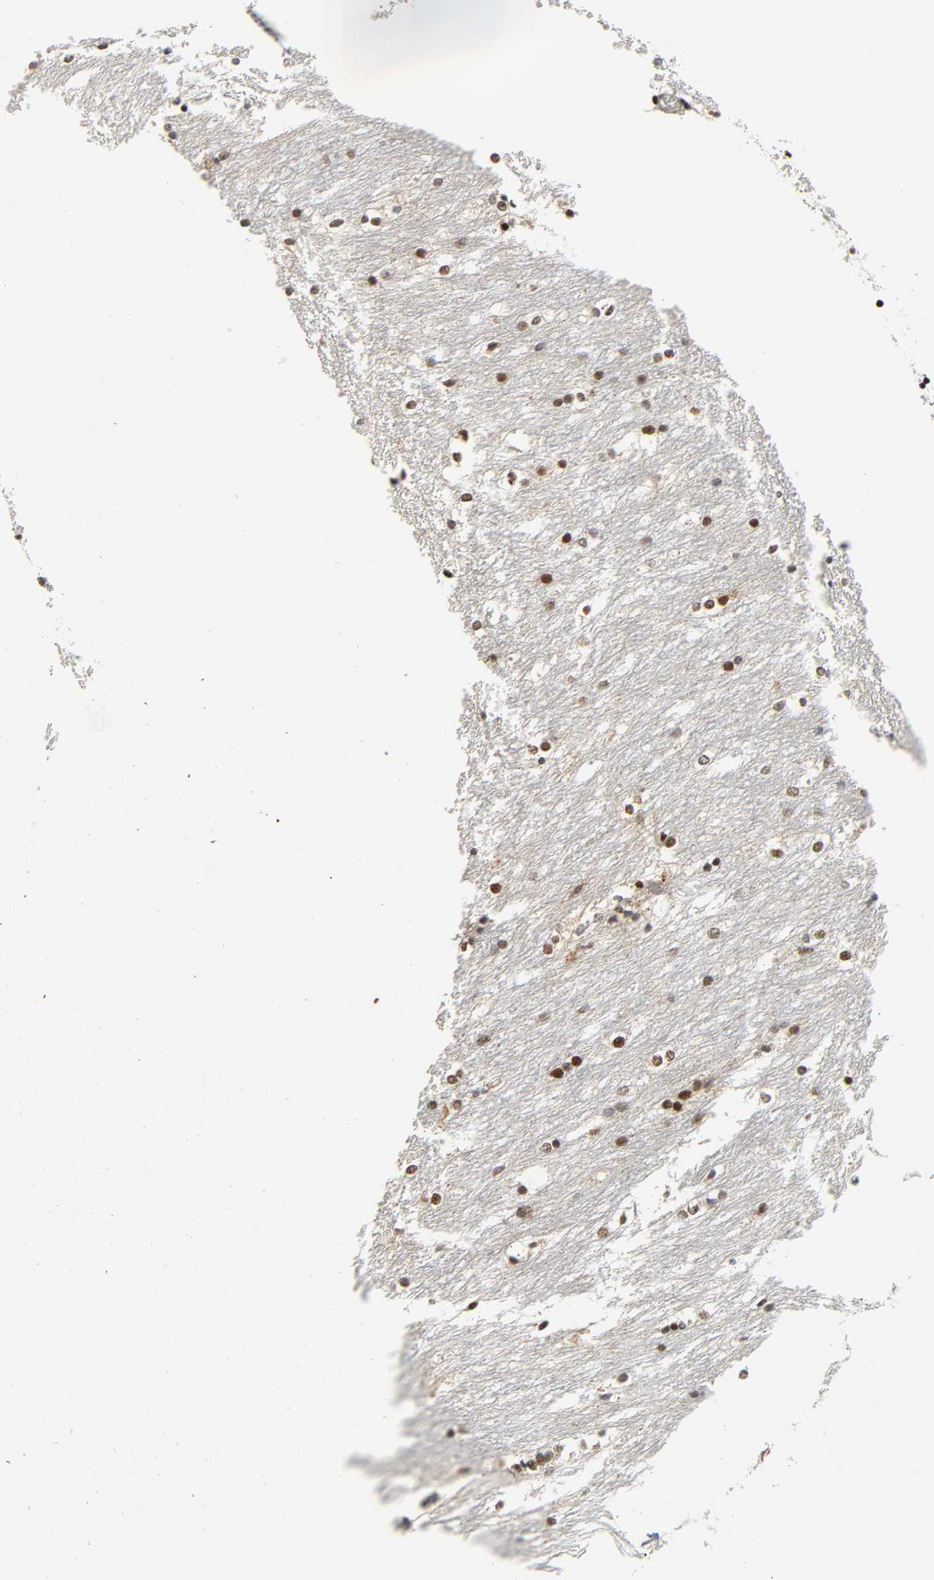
{"staining": {"intensity": "strong", "quantity": ">75%", "location": "nuclear"}, "tissue": "caudate", "cell_type": "Glial cells", "image_type": "normal", "snomed": [{"axis": "morphology", "description": "Normal tissue, NOS"}, {"axis": "topography", "description": "Lateral ventricle wall"}], "caption": "High-power microscopy captured an immunohistochemistry histopathology image of unremarkable caudate, revealing strong nuclear expression in about >75% of glial cells.", "gene": "CDK9", "patient": {"sex": "female", "age": 19}}